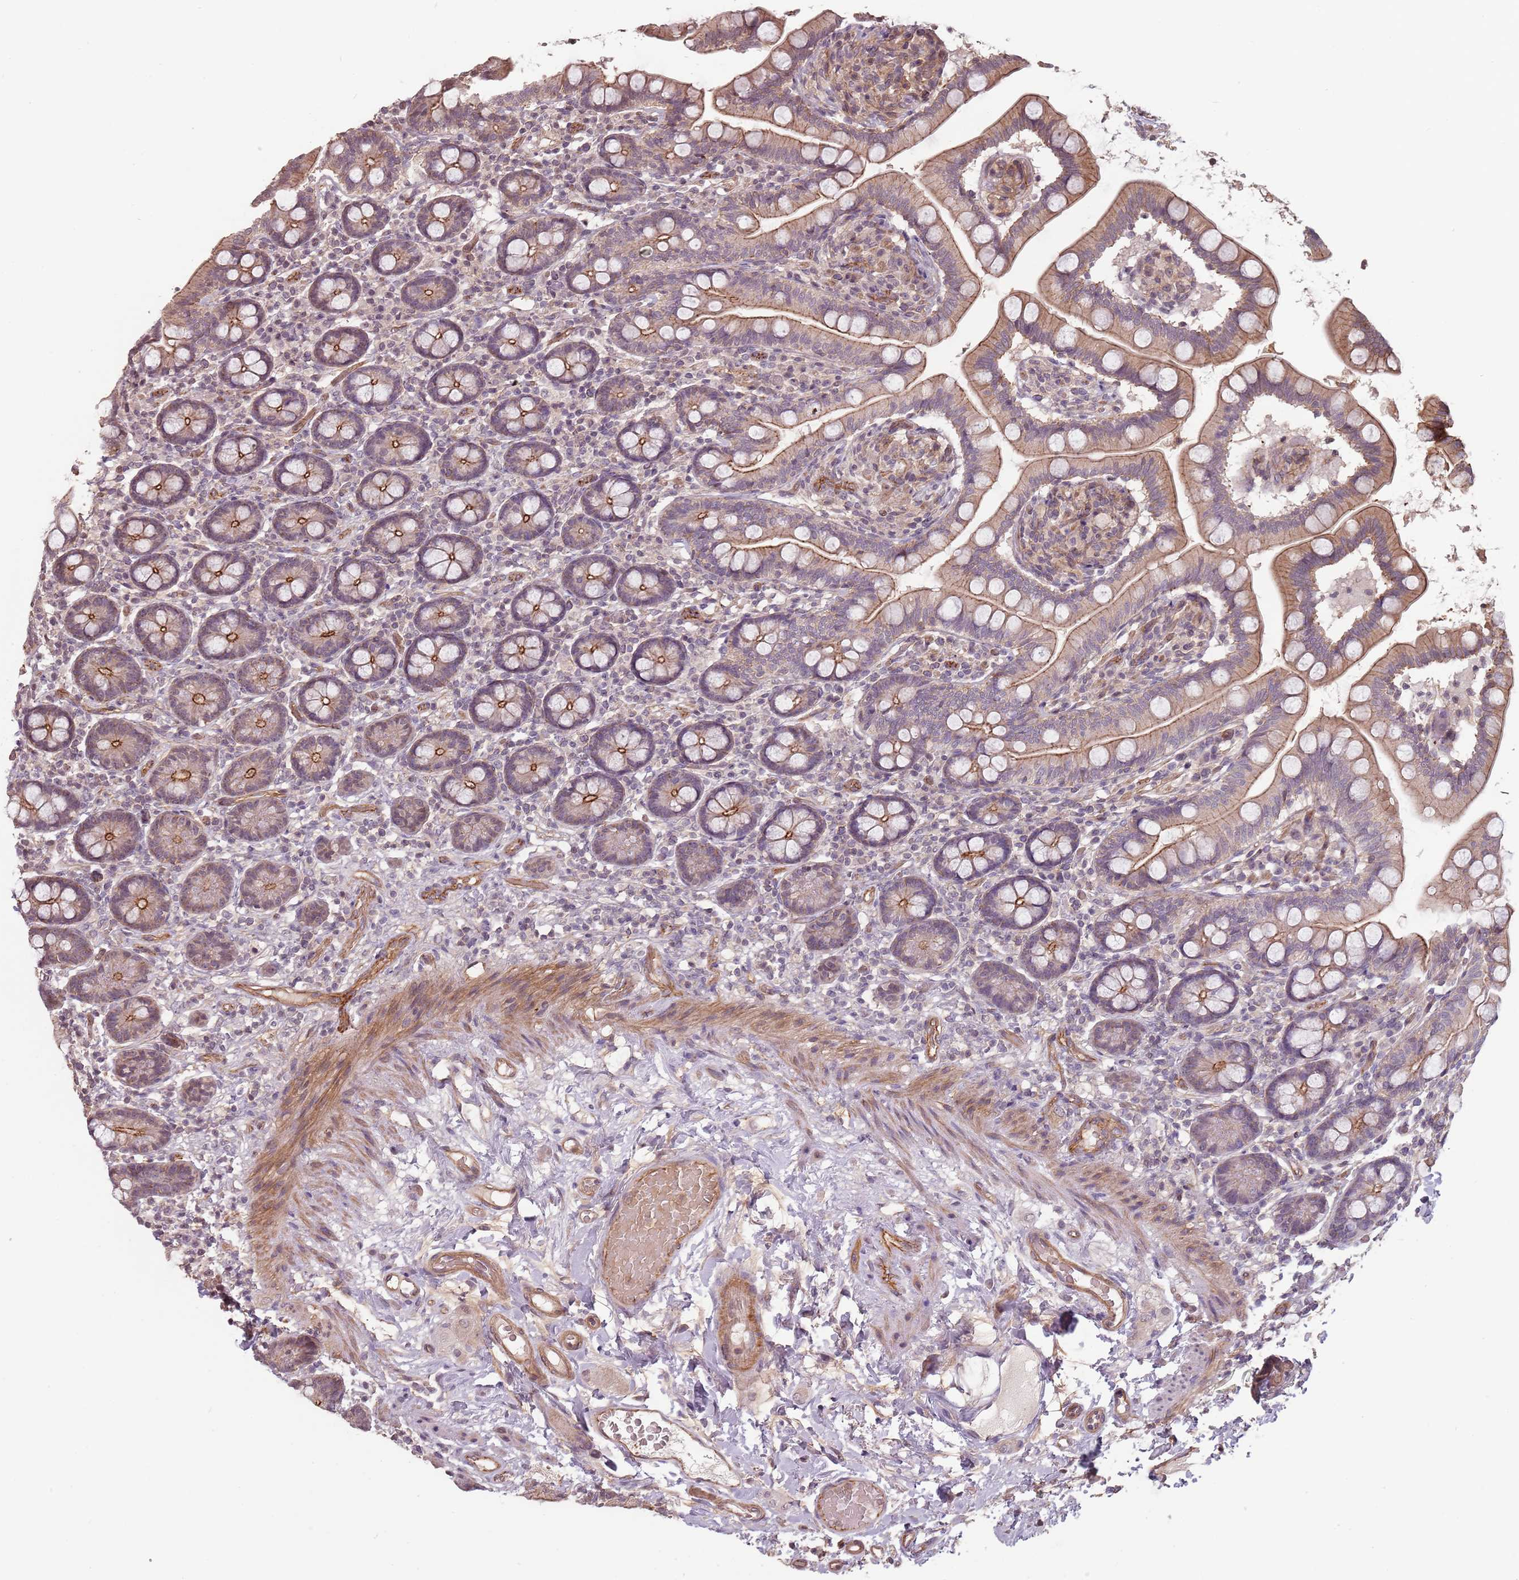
{"staining": {"intensity": "moderate", "quantity": ">75%", "location": "cytoplasmic/membranous"}, "tissue": "small intestine", "cell_type": "Glandular cells", "image_type": "normal", "snomed": [{"axis": "morphology", "description": "Normal tissue, NOS"}, {"axis": "topography", "description": "Small intestine"}], "caption": "Immunohistochemical staining of normal small intestine displays medium levels of moderate cytoplasmic/membranous staining in approximately >75% of glandular cells.", "gene": "PPP1R14C", "patient": {"sex": "female", "age": 64}}